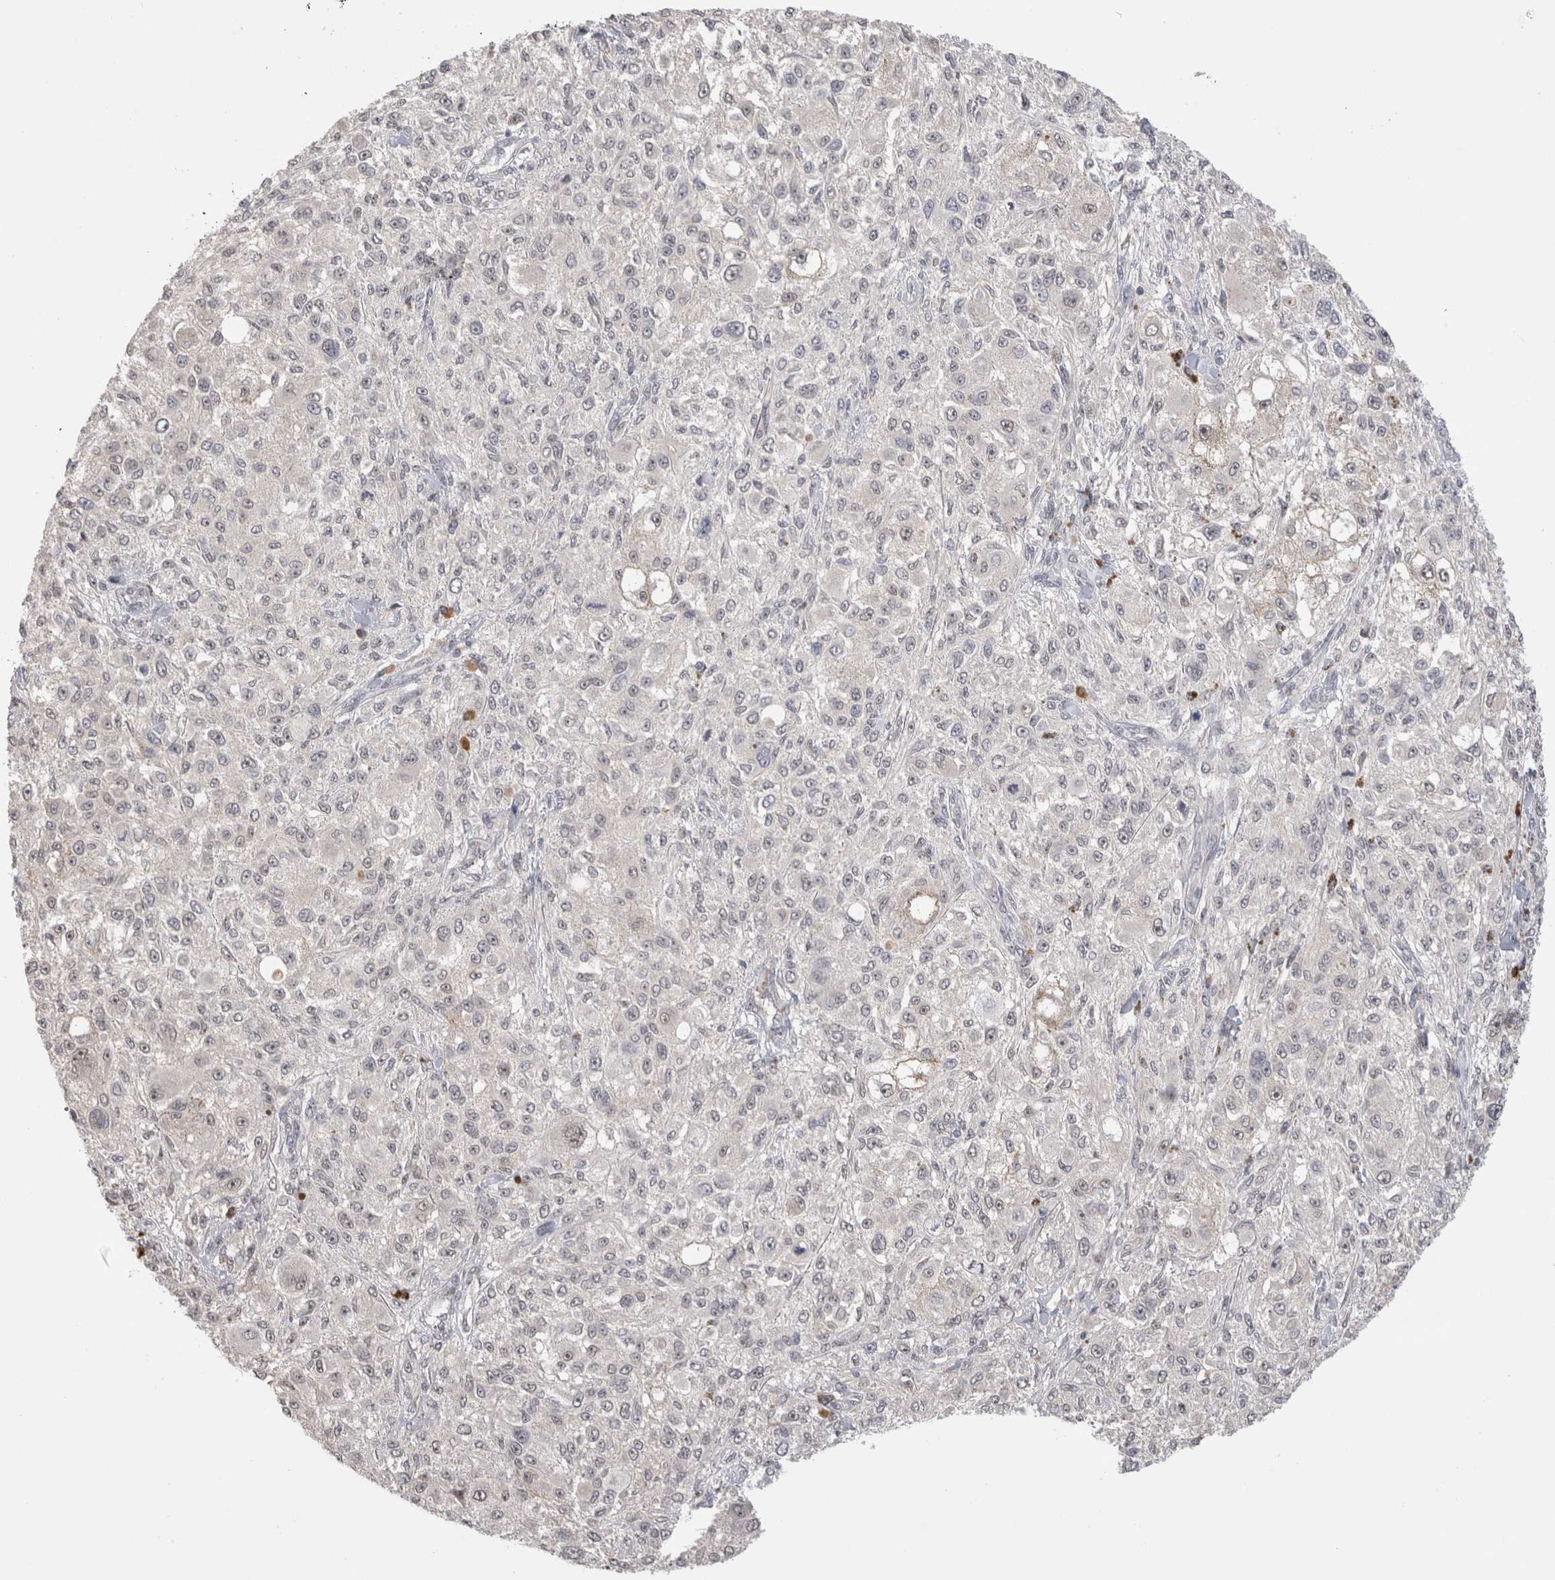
{"staining": {"intensity": "moderate", "quantity": "25%-75%", "location": "nuclear"}, "tissue": "melanoma", "cell_type": "Tumor cells", "image_type": "cancer", "snomed": [{"axis": "morphology", "description": "Necrosis, NOS"}, {"axis": "morphology", "description": "Malignant melanoma, NOS"}, {"axis": "topography", "description": "Skin"}], "caption": "Protein expression analysis of malignant melanoma displays moderate nuclear positivity in approximately 25%-75% of tumor cells. (Stains: DAB in brown, nuclei in blue, Microscopy: brightfield microscopy at high magnification).", "gene": "ZNF24", "patient": {"sex": "female", "age": 87}}